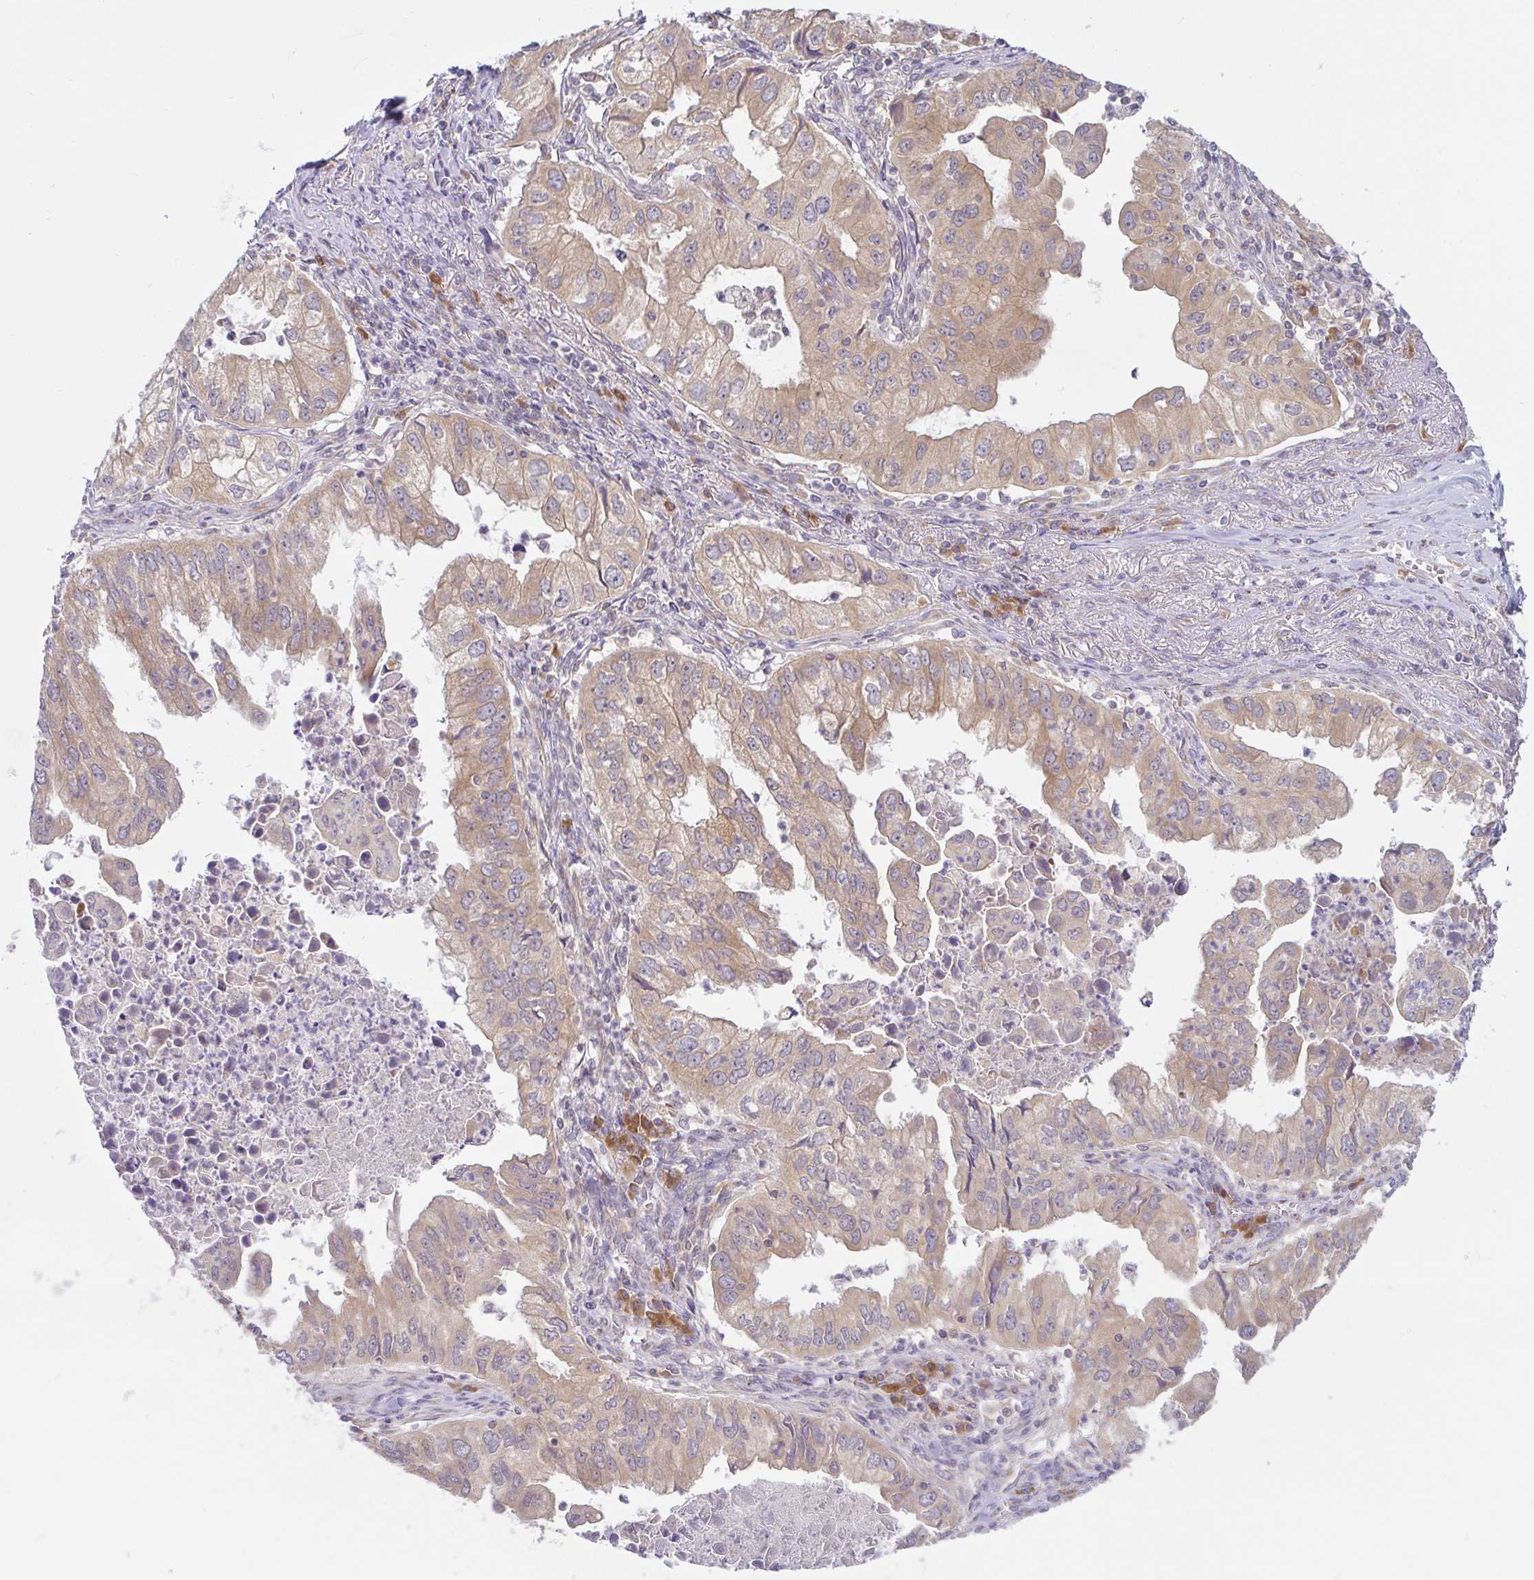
{"staining": {"intensity": "weak", "quantity": ">75%", "location": "cytoplasmic/membranous"}, "tissue": "lung cancer", "cell_type": "Tumor cells", "image_type": "cancer", "snomed": [{"axis": "morphology", "description": "Adenocarcinoma, NOS"}, {"axis": "topography", "description": "Lung"}], "caption": "Protein expression analysis of lung cancer shows weak cytoplasmic/membranous staining in approximately >75% of tumor cells.", "gene": "DERL2", "patient": {"sex": "male", "age": 48}}